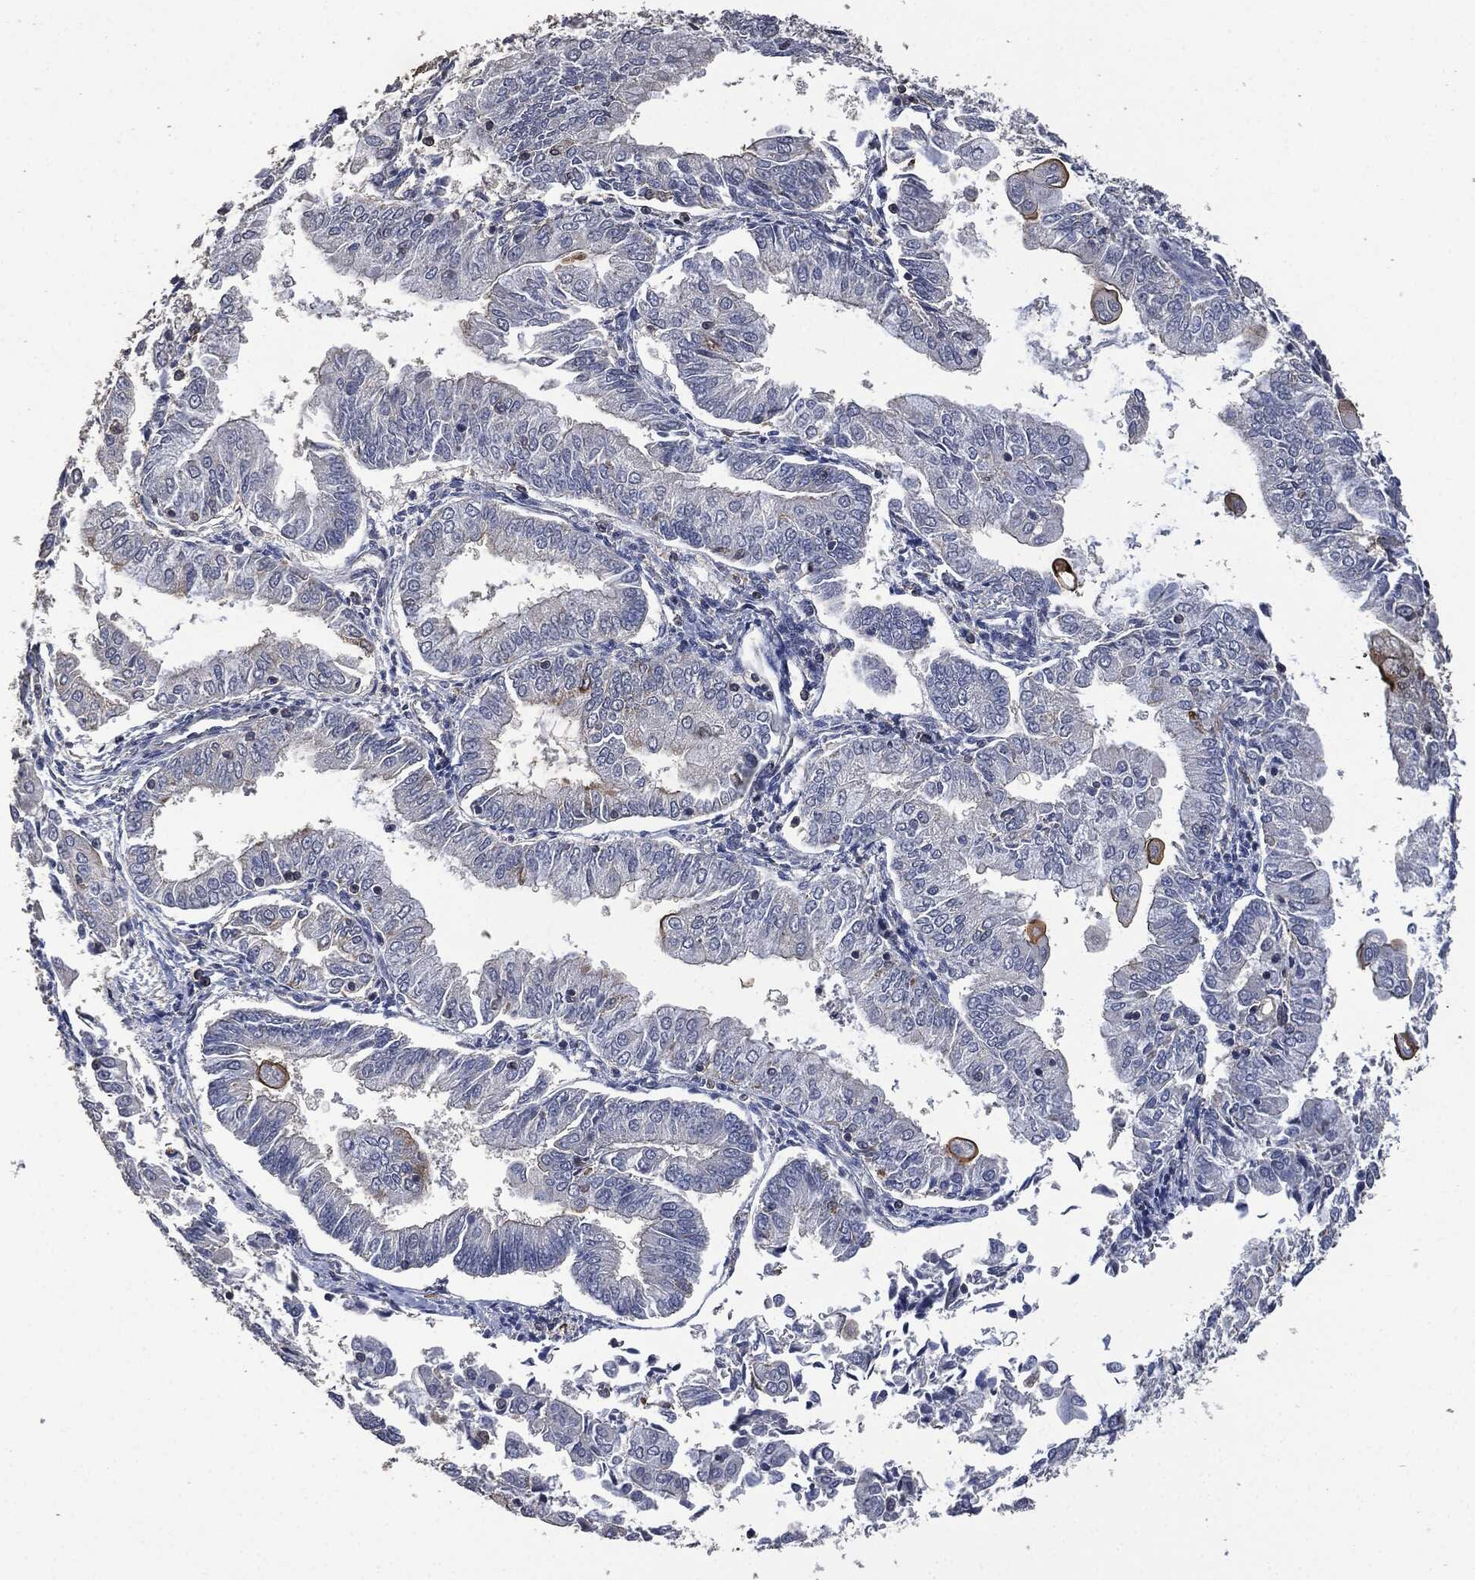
{"staining": {"intensity": "strong", "quantity": "<25%", "location": "cytoplasmic/membranous"}, "tissue": "endometrial cancer", "cell_type": "Tumor cells", "image_type": "cancer", "snomed": [{"axis": "morphology", "description": "Adenocarcinoma, NOS"}, {"axis": "topography", "description": "Endometrium"}], "caption": "Immunohistochemical staining of human endometrial cancer (adenocarcinoma) demonstrates medium levels of strong cytoplasmic/membranous positivity in approximately <25% of tumor cells.", "gene": "MSLN", "patient": {"sex": "female", "age": 56}}